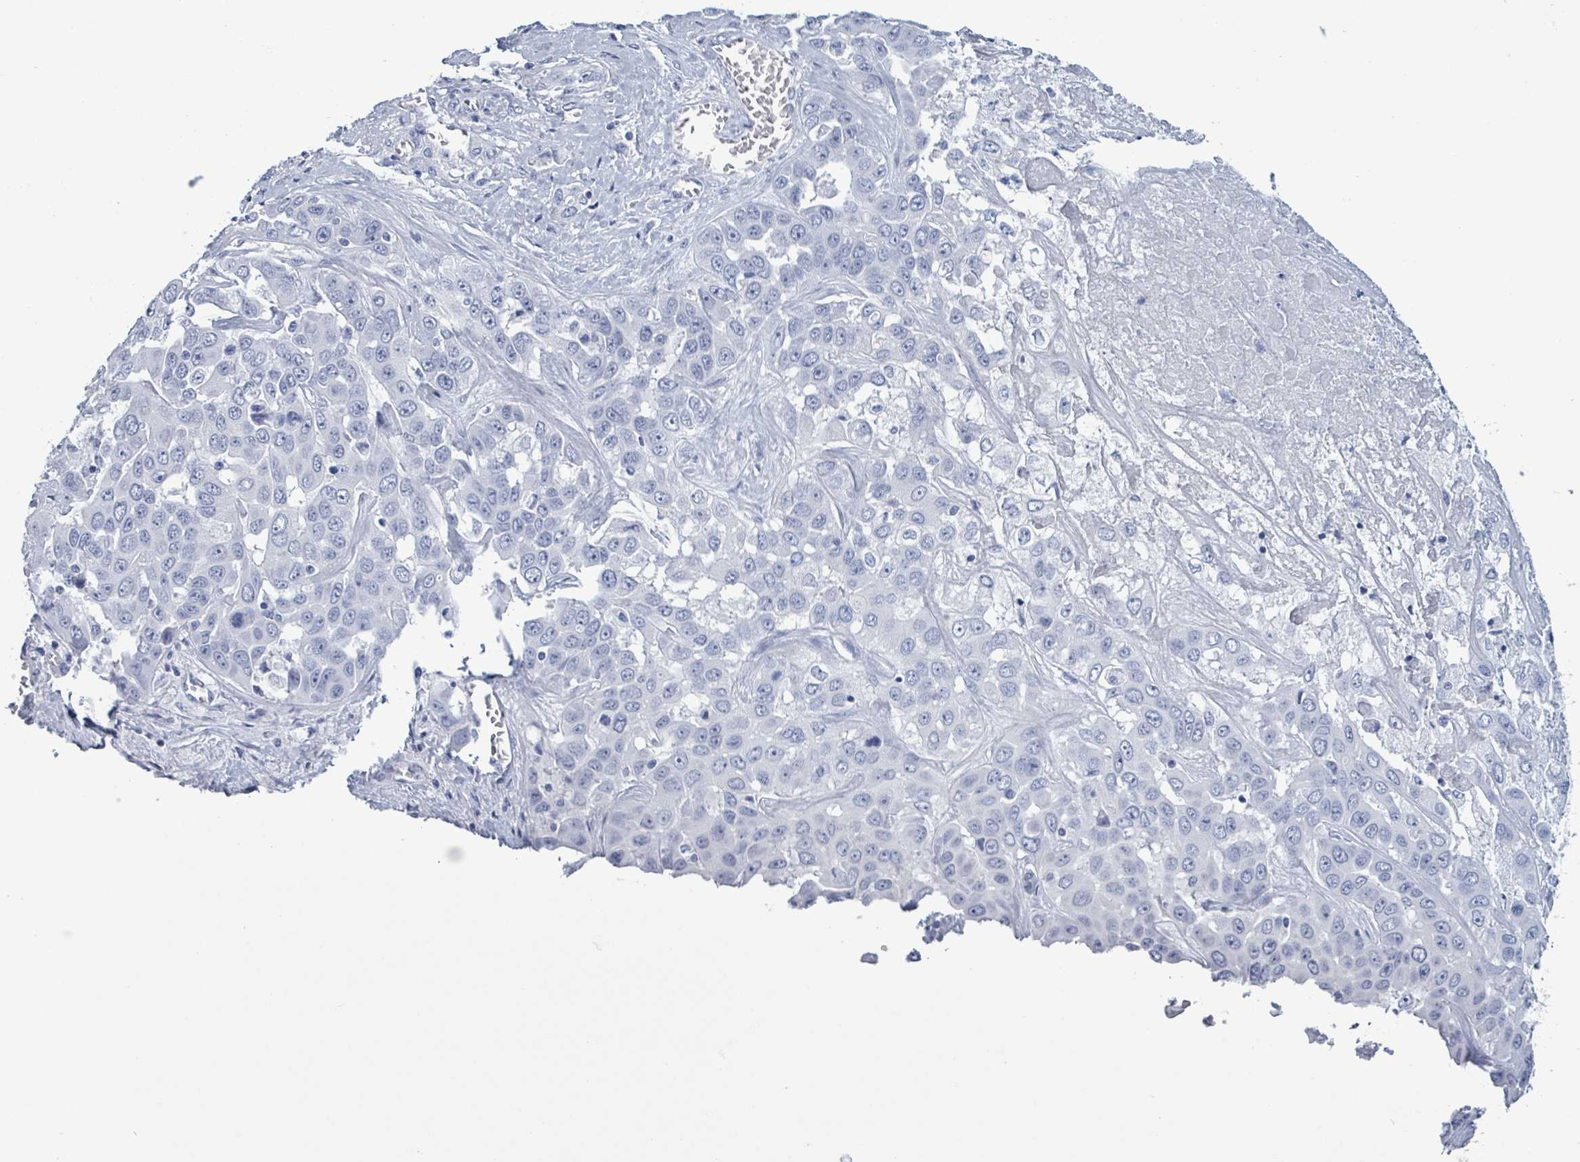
{"staining": {"intensity": "negative", "quantity": "none", "location": "none"}, "tissue": "liver cancer", "cell_type": "Tumor cells", "image_type": "cancer", "snomed": [{"axis": "morphology", "description": "Cholangiocarcinoma"}, {"axis": "topography", "description": "Liver"}], "caption": "This is an immunohistochemistry histopathology image of liver cholangiocarcinoma. There is no expression in tumor cells.", "gene": "NKX2-1", "patient": {"sex": "female", "age": 52}}